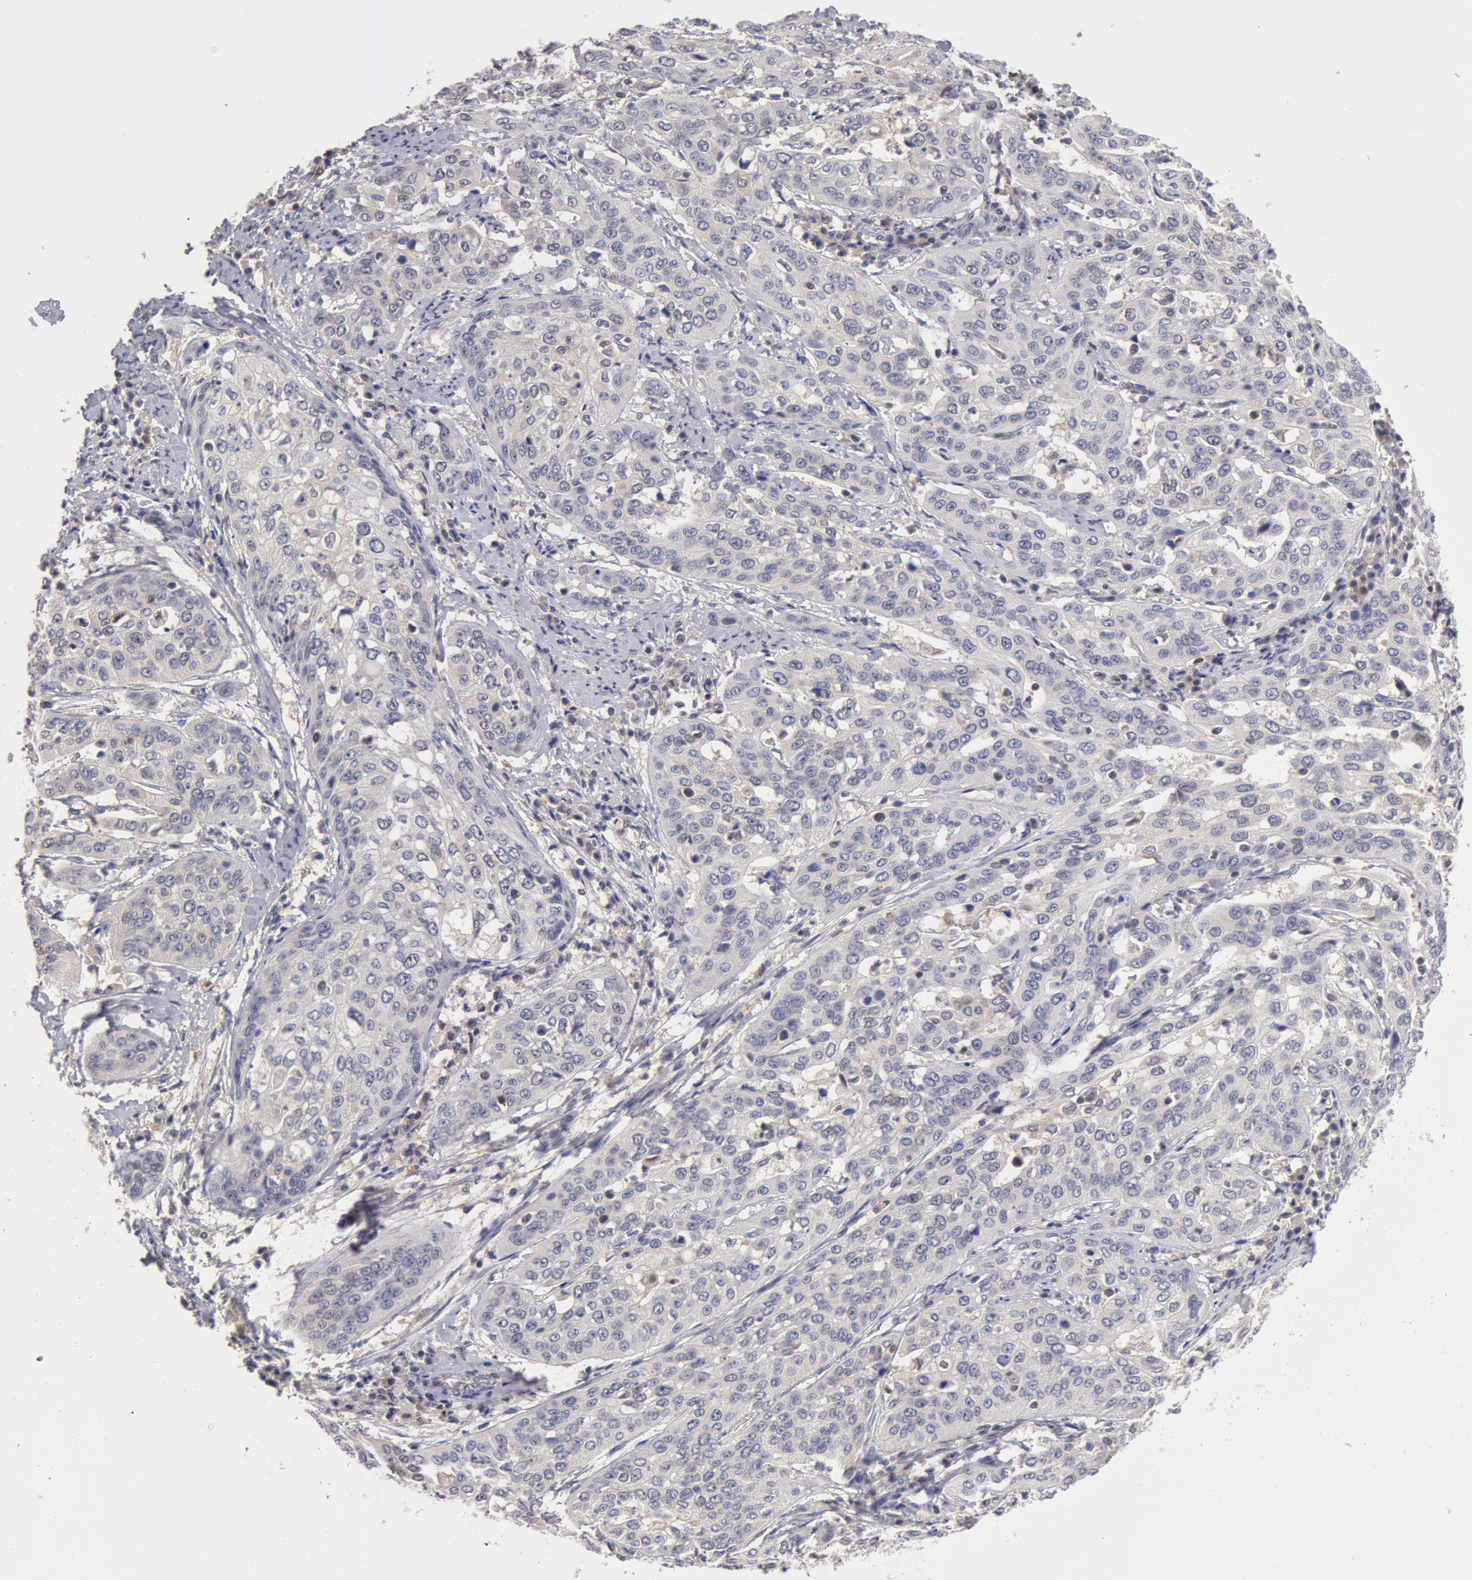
{"staining": {"intensity": "negative", "quantity": "none", "location": "none"}, "tissue": "cervical cancer", "cell_type": "Tumor cells", "image_type": "cancer", "snomed": [{"axis": "morphology", "description": "Squamous cell carcinoma, NOS"}, {"axis": "topography", "description": "Cervix"}], "caption": "A histopathology image of cervical squamous cell carcinoma stained for a protein displays no brown staining in tumor cells. (Immunohistochemistry (ihc), brightfield microscopy, high magnification).", "gene": "TXNRD1", "patient": {"sex": "female", "age": 41}}